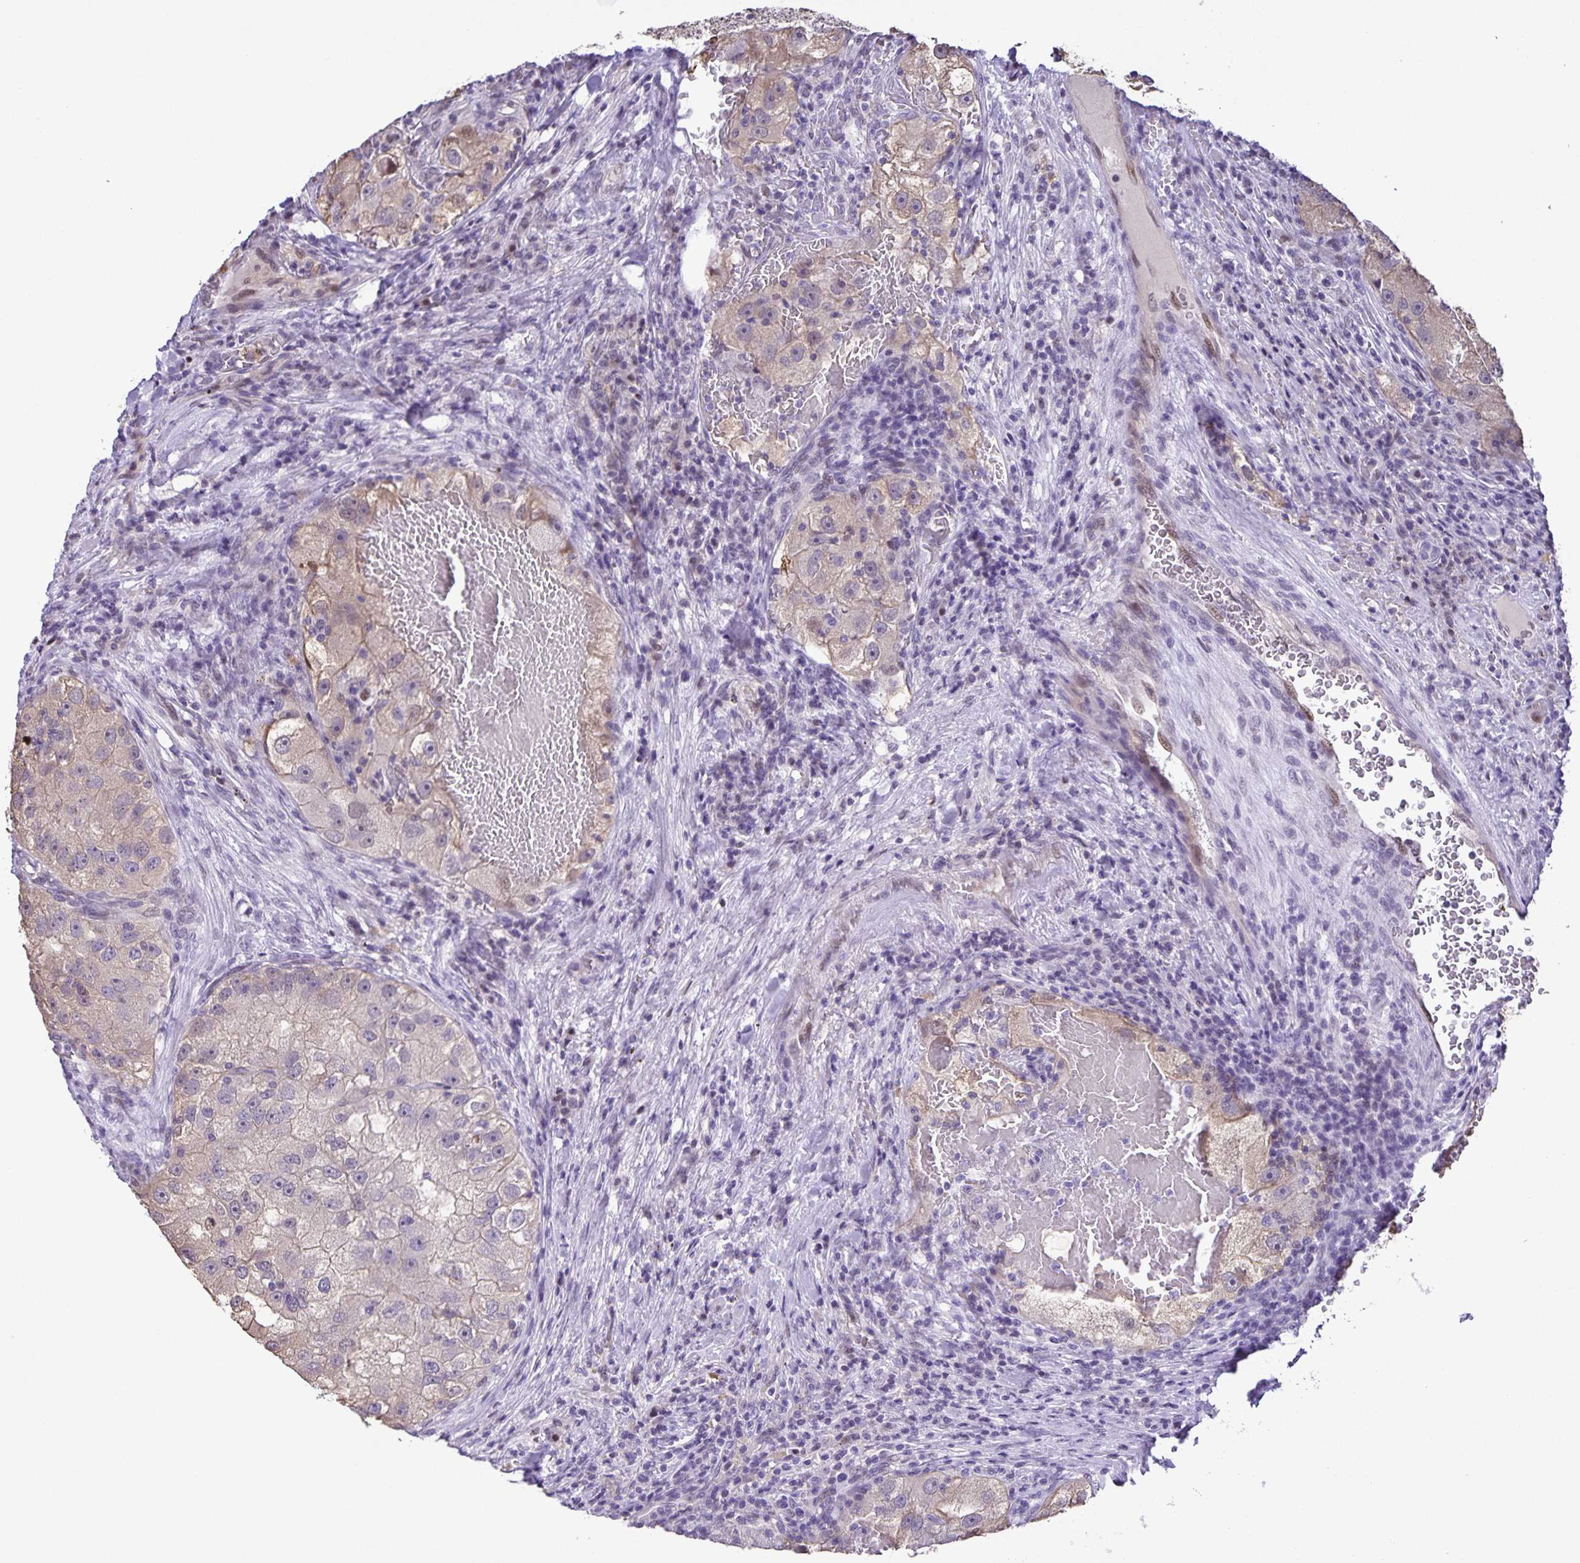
{"staining": {"intensity": "weak", "quantity": "<25%", "location": "cytoplasmic/membranous"}, "tissue": "renal cancer", "cell_type": "Tumor cells", "image_type": "cancer", "snomed": [{"axis": "morphology", "description": "Adenocarcinoma, NOS"}, {"axis": "topography", "description": "Kidney"}], "caption": "Immunohistochemical staining of renal cancer (adenocarcinoma) exhibits no significant expression in tumor cells.", "gene": "ONECUT2", "patient": {"sex": "male", "age": 63}}